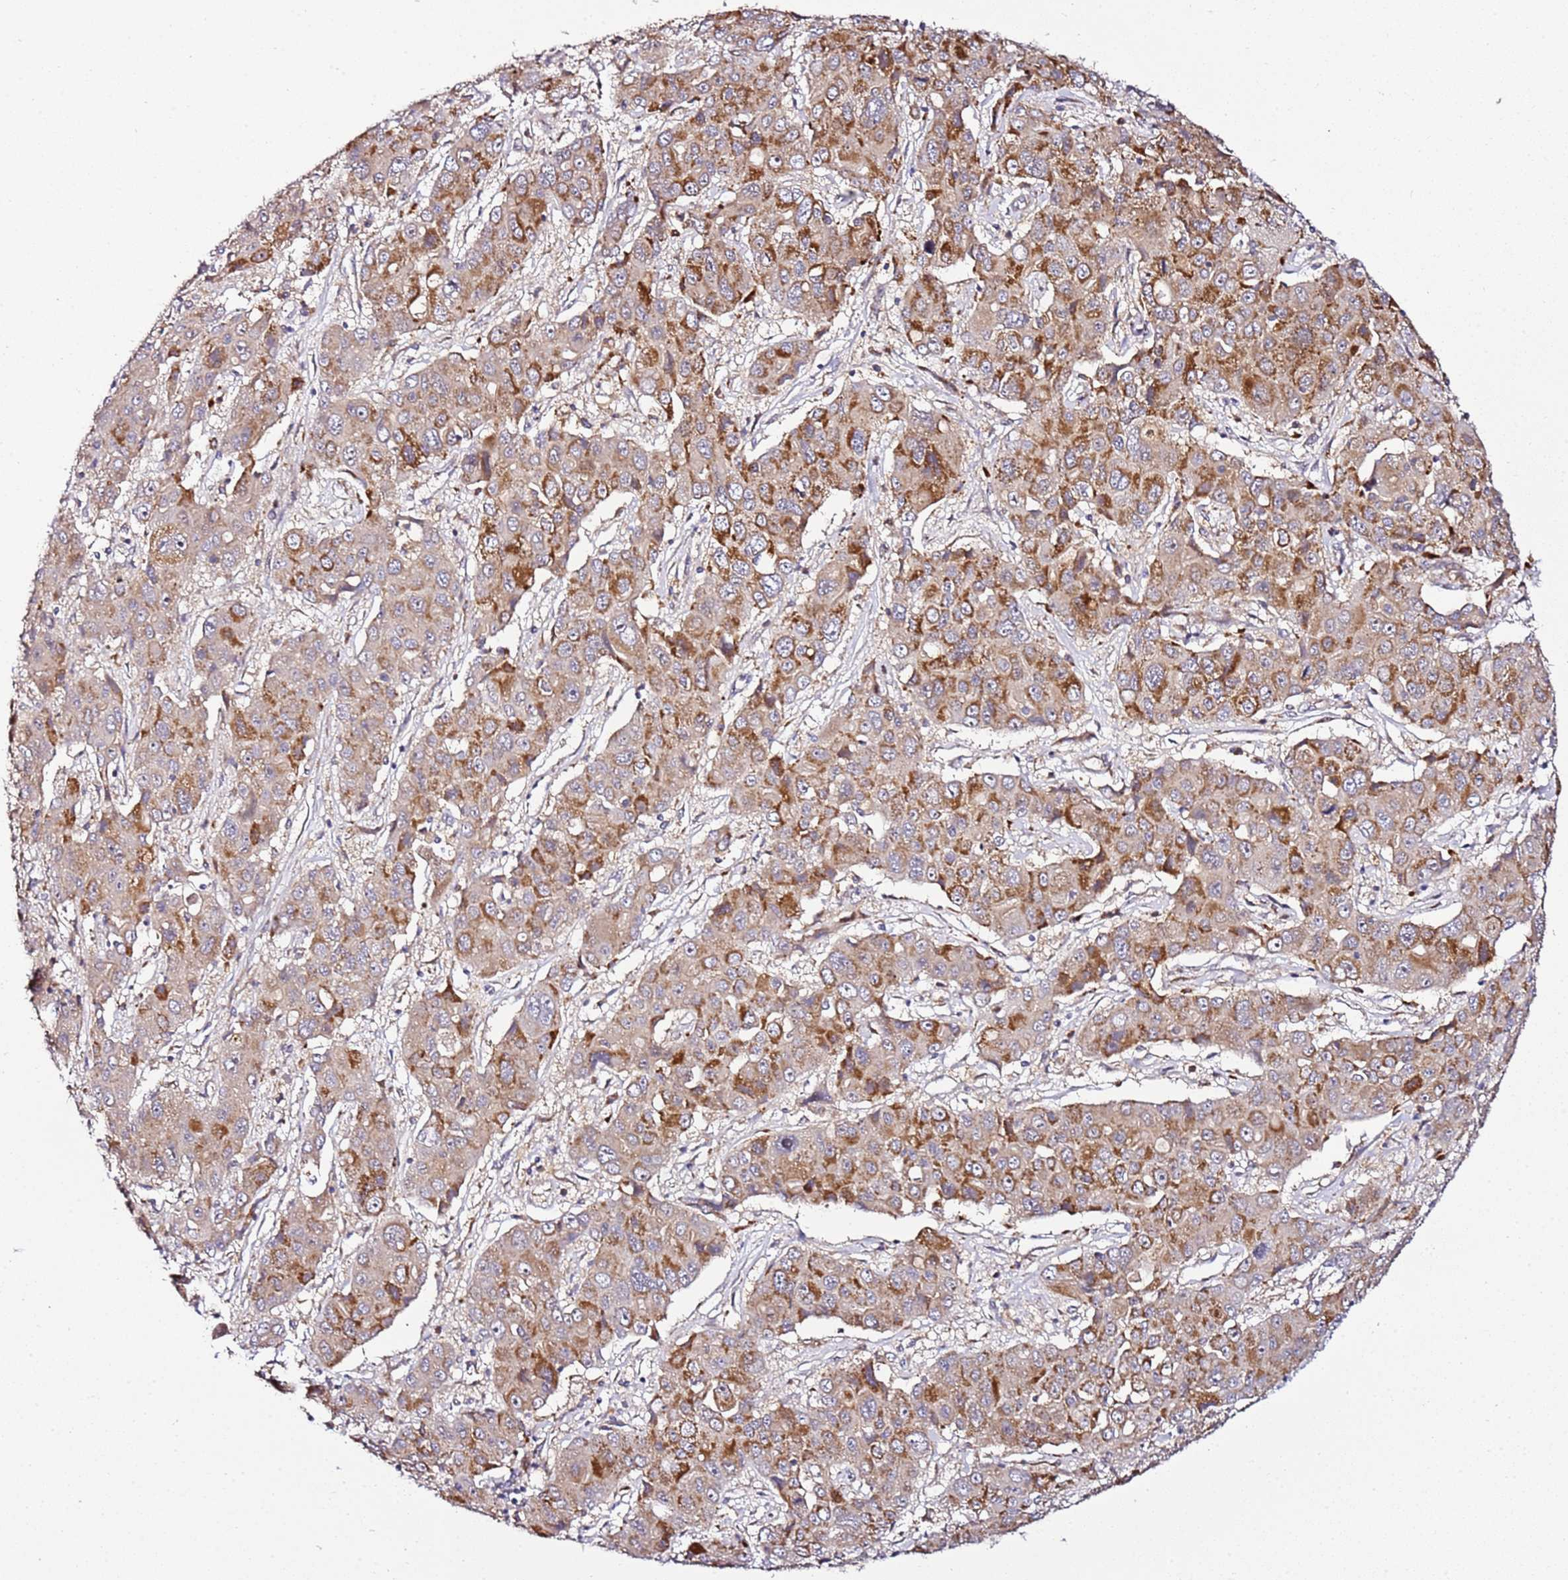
{"staining": {"intensity": "strong", "quantity": "25%-75%", "location": "cytoplasmic/membranous"}, "tissue": "liver cancer", "cell_type": "Tumor cells", "image_type": "cancer", "snomed": [{"axis": "morphology", "description": "Cholangiocarcinoma"}, {"axis": "topography", "description": "Liver"}], "caption": "This is a histology image of IHC staining of liver cholangiocarcinoma, which shows strong staining in the cytoplasmic/membranous of tumor cells.", "gene": "PVRIG", "patient": {"sex": "male", "age": 67}}